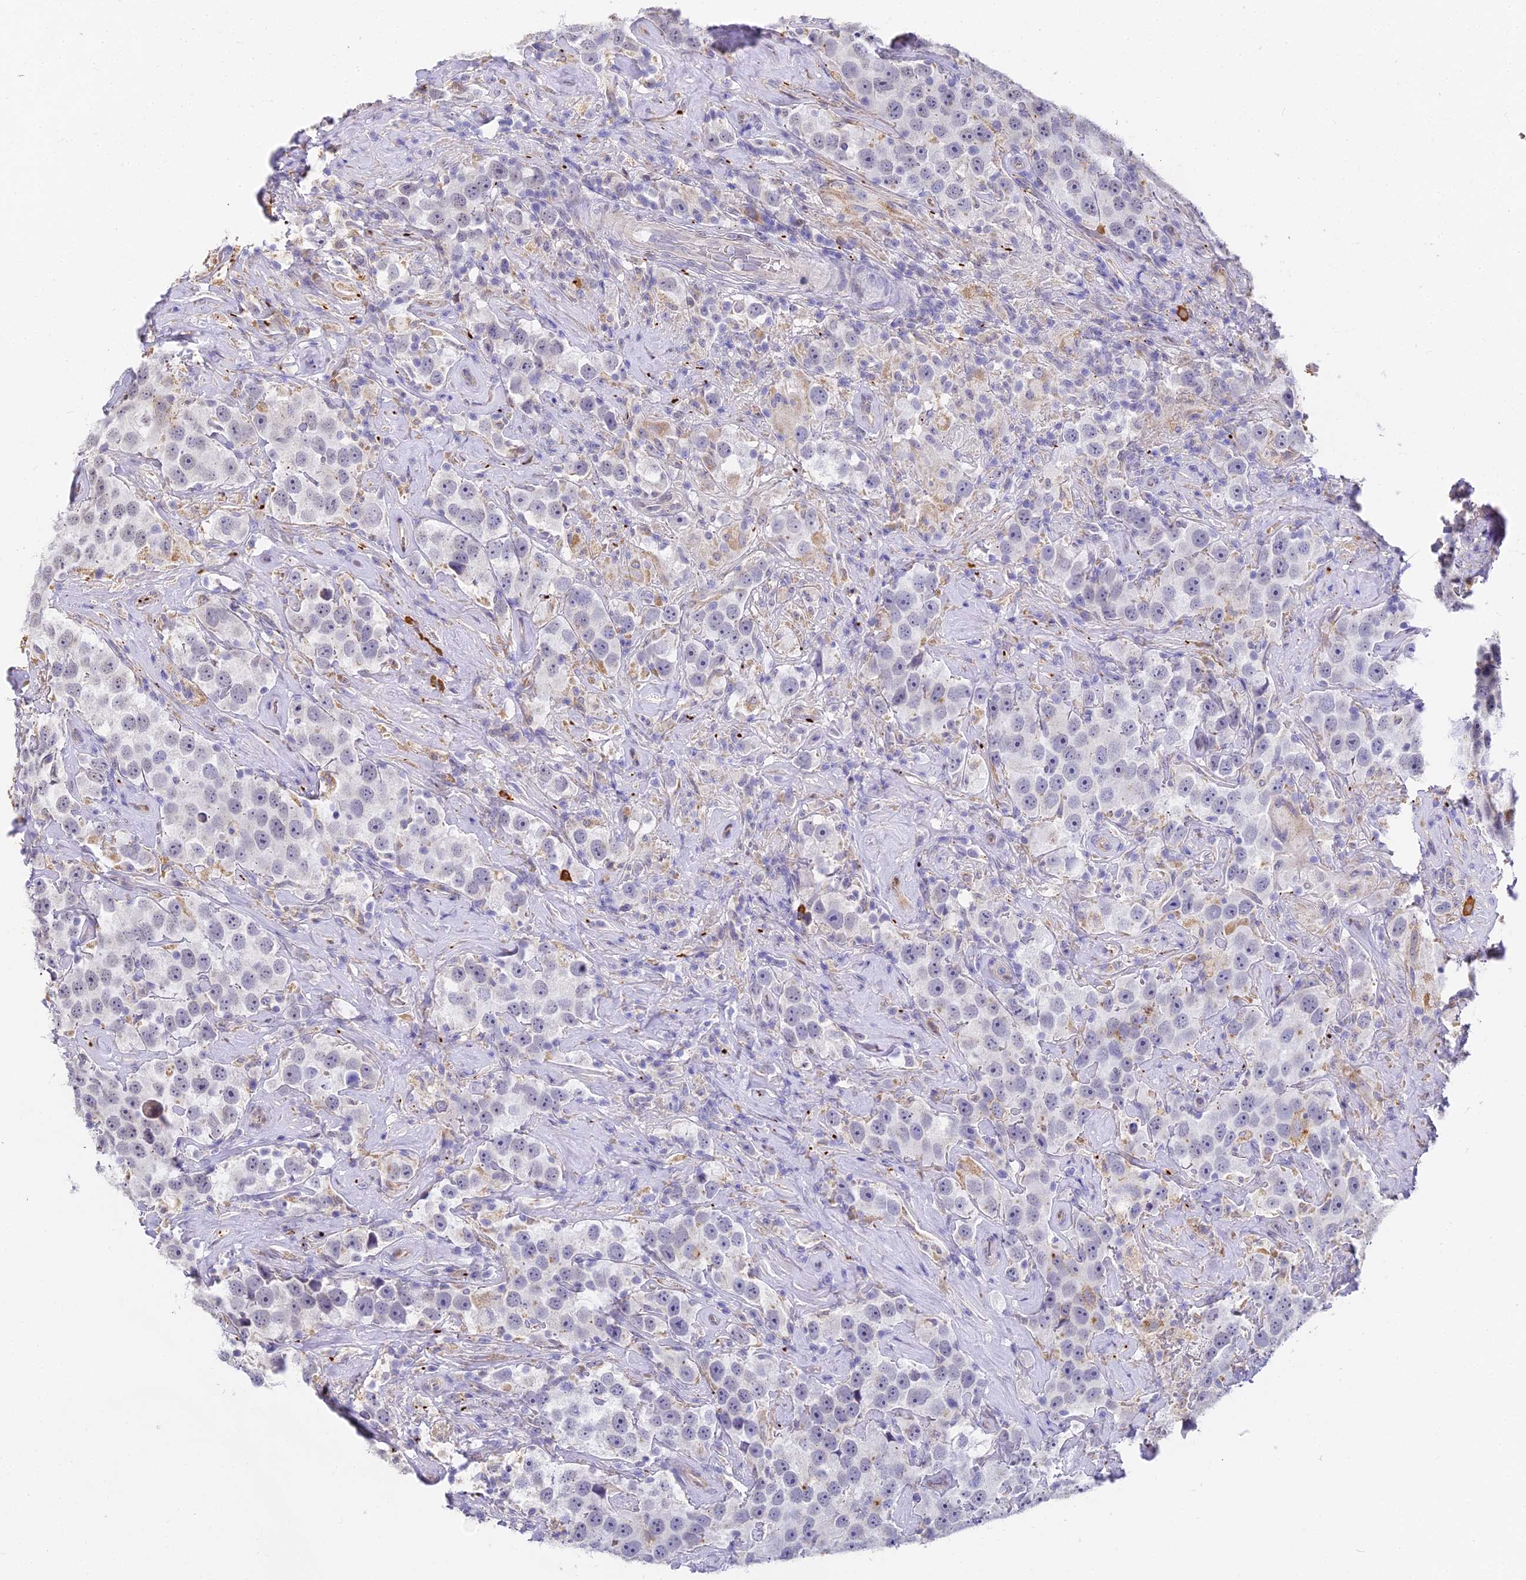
{"staining": {"intensity": "negative", "quantity": "none", "location": "none"}, "tissue": "testis cancer", "cell_type": "Tumor cells", "image_type": "cancer", "snomed": [{"axis": "morphology", "description": "Seminoma, NOS"}, {"axis": "topography", "description": "Testis"}], "caption": "The IHC image has no significant expression in tumor cells of testis seminoma tissue.", "gene": "GJA1", "patient": {"sex": "male", "age": 49}}